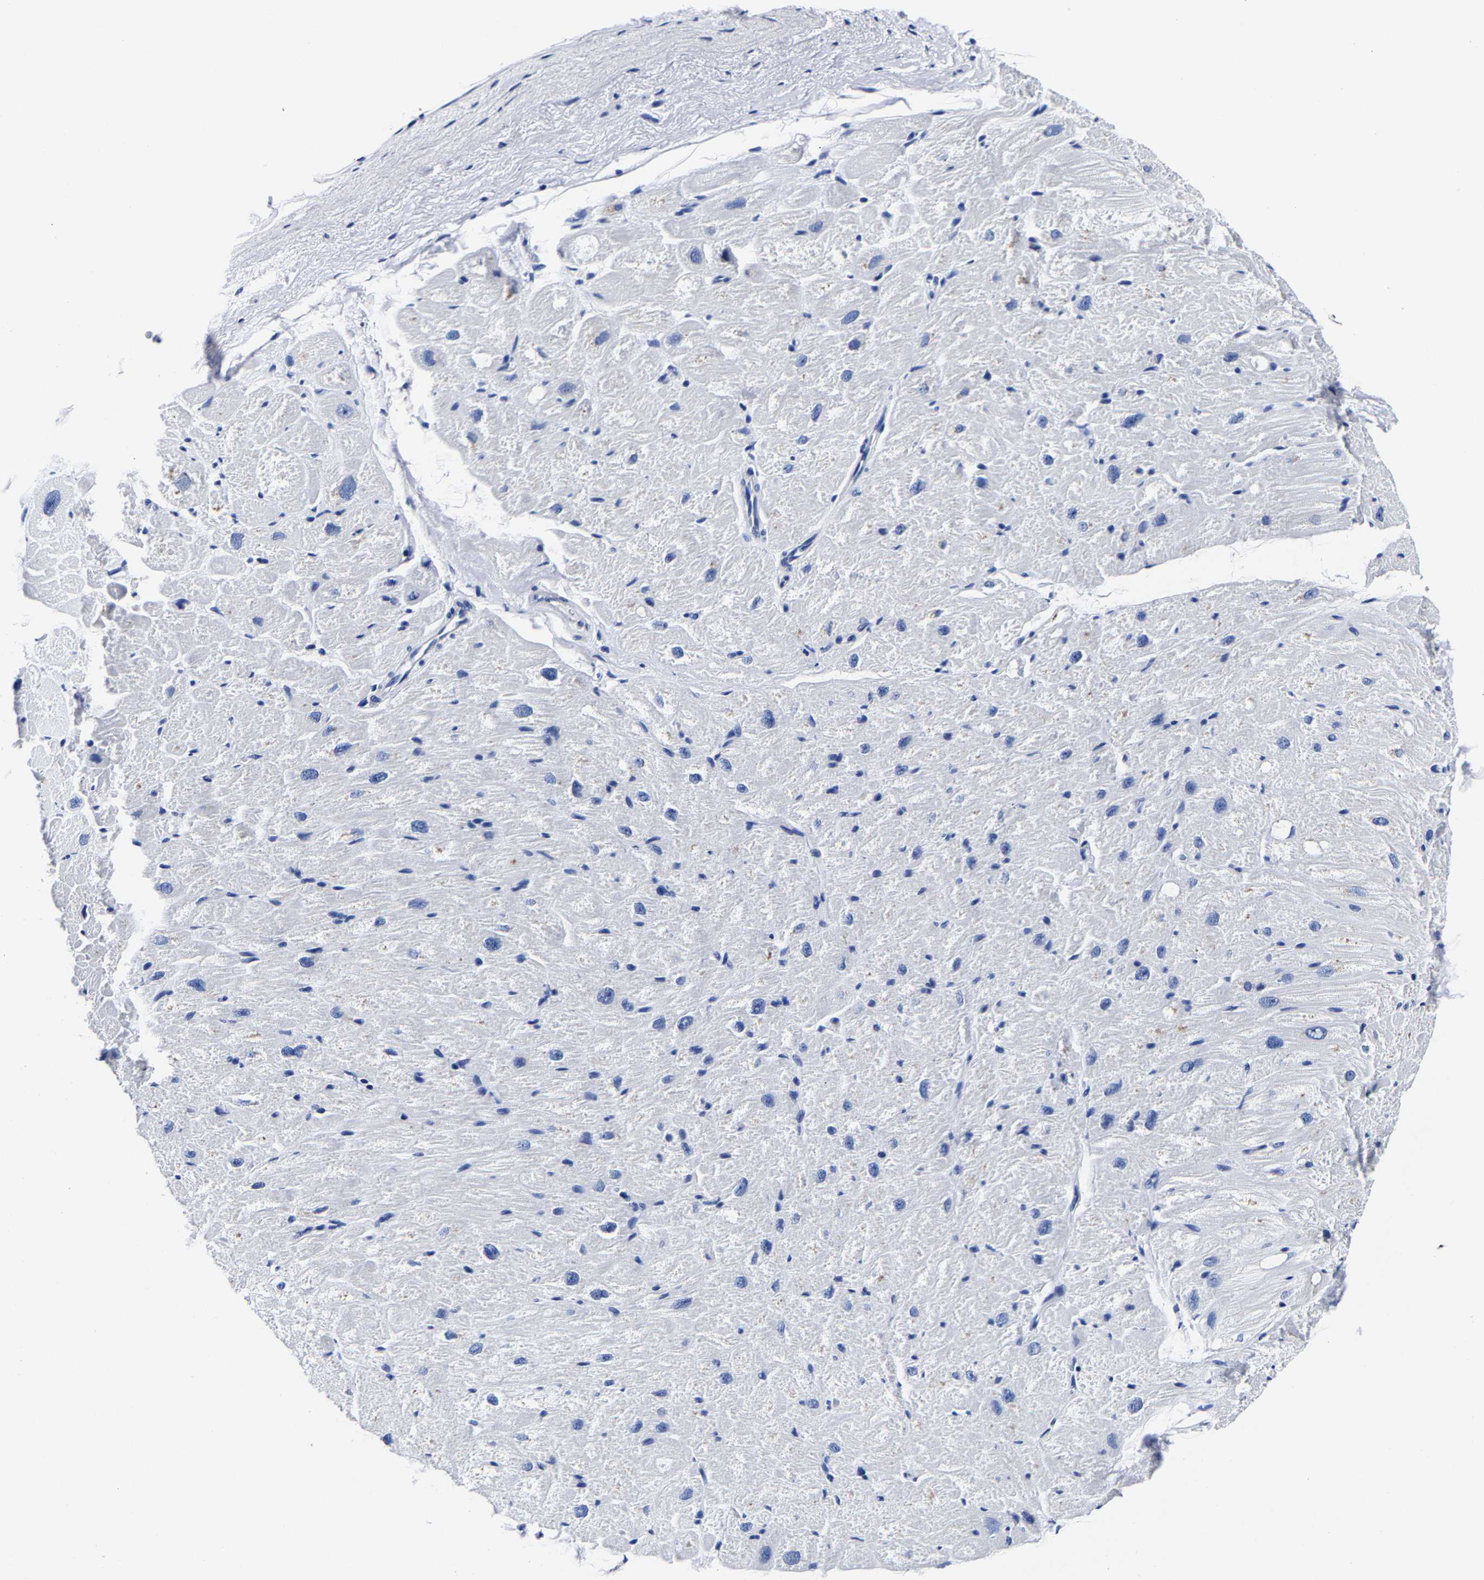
{"staining": {"intensity": "negative", "quantity": "none", "location": "none"}, "tissue": "heart muscle", "cell_type": "Cardiomyocytes", "image_type": "normal", "snomed": [{"axis": "morphology", "description": "Normal tissue, NOS"}, {"axis": "topography", "description": "Heart"}], "caption": "An IHC image of normal heart muscle is shown. There is no staining in cardiomyocytes of heart muscle. Nuclei are stained in blue.", "gene": "CPA2", "patient": {"sex": "male", "age": 49}}